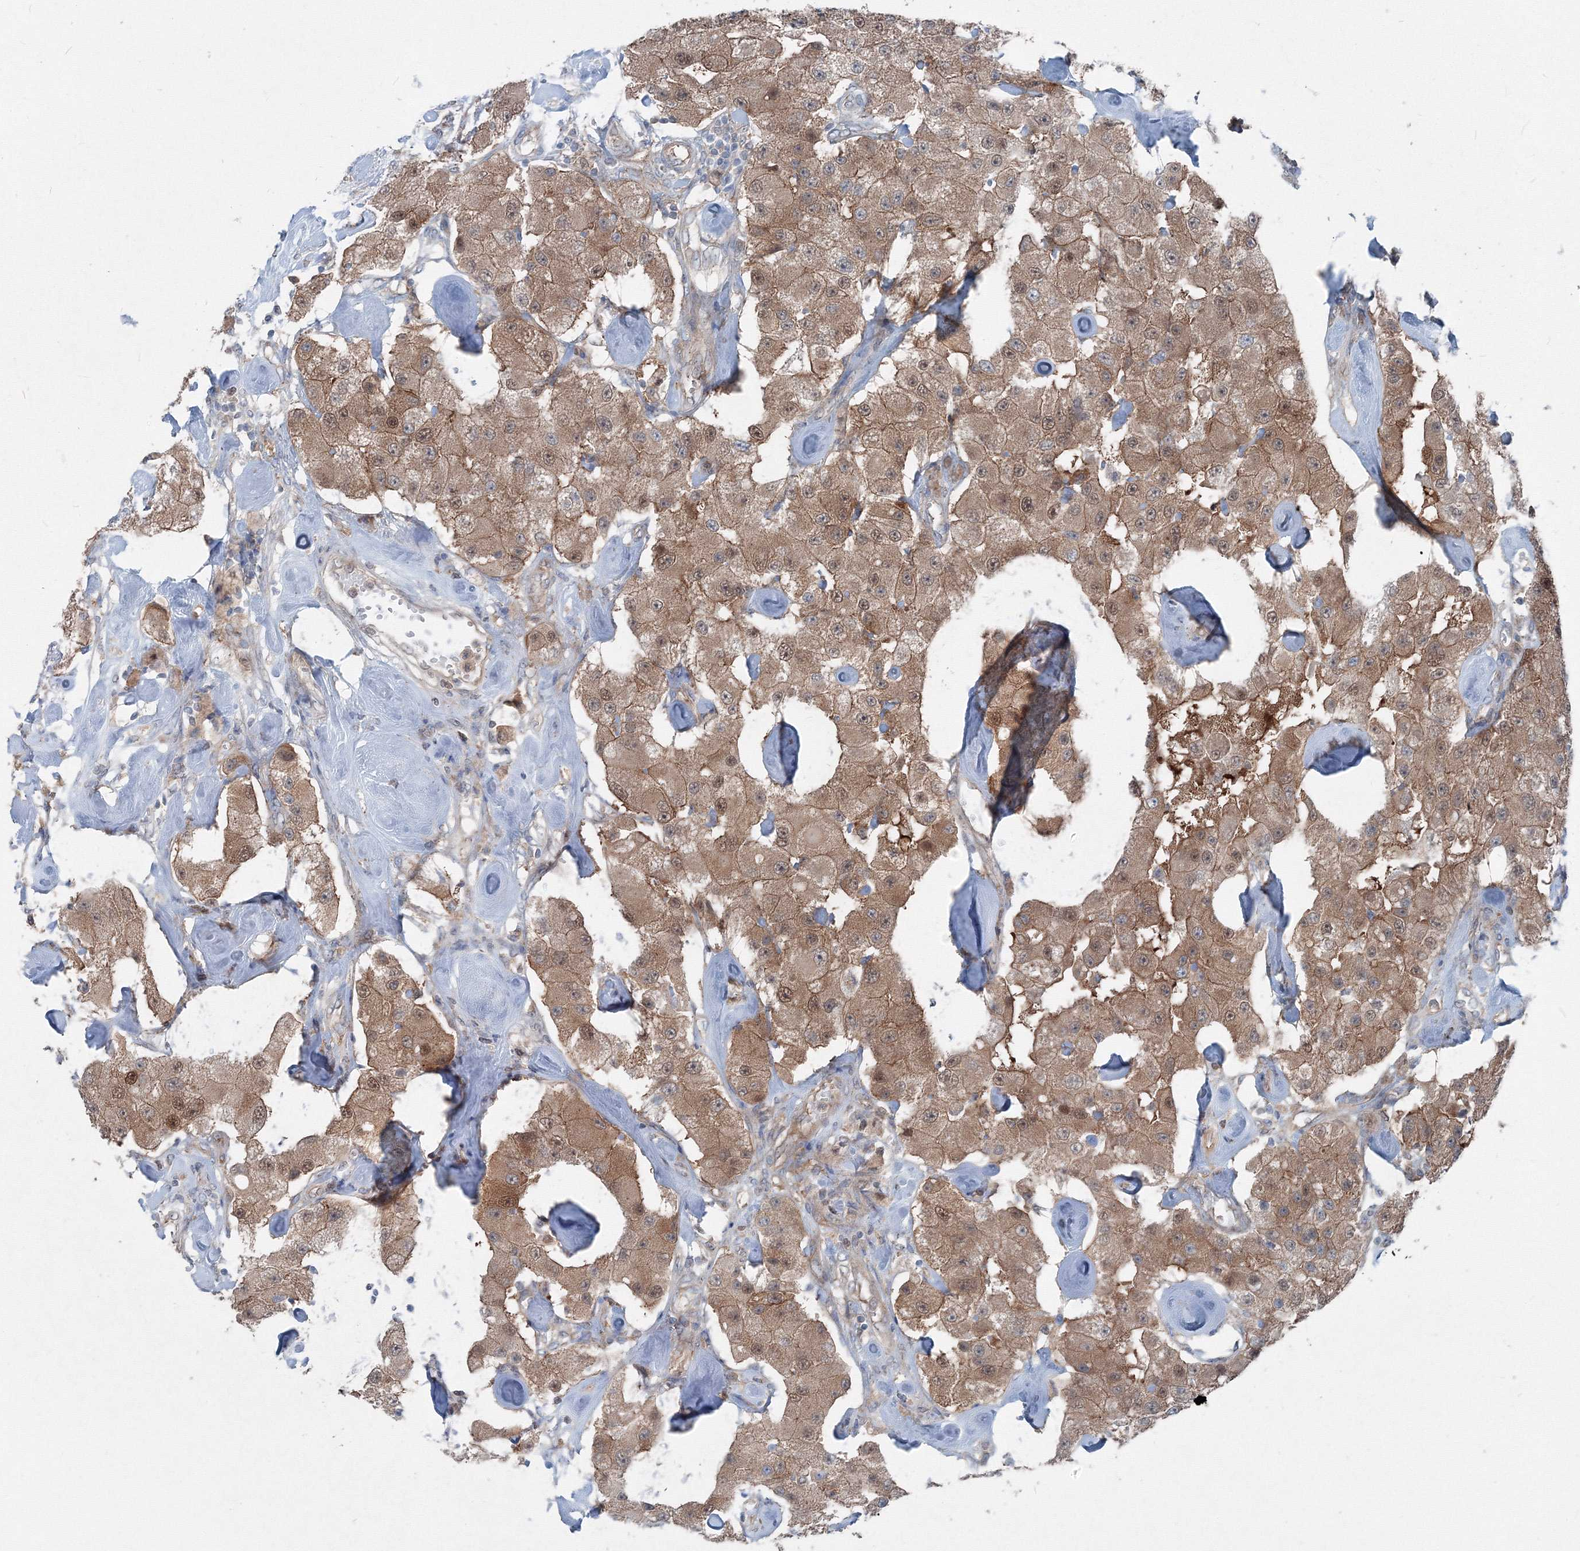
{"staining": {"intensity": "moderate", "quantity": ">75%", "location": "cytoplasmic/membranous,nuclear"}, "tissue": "carcinoid", "cell_type": "Tumor cells", "image_type": "cancer", "snomed": [{"axis": "morphology", "description": "Carcinoid, malignant, NOS"}, {"axis": "topography", "description": "Pancreas"}], "caption": "This is a photomicrograph of immunohistochemistry staining of malignant carcinoid, which shows moderate staining in the cytoplasmic/membranous and nuclear of tumor cells.", "gene": "TPRKB", "patient": {"sex": "male", "age": 41}}